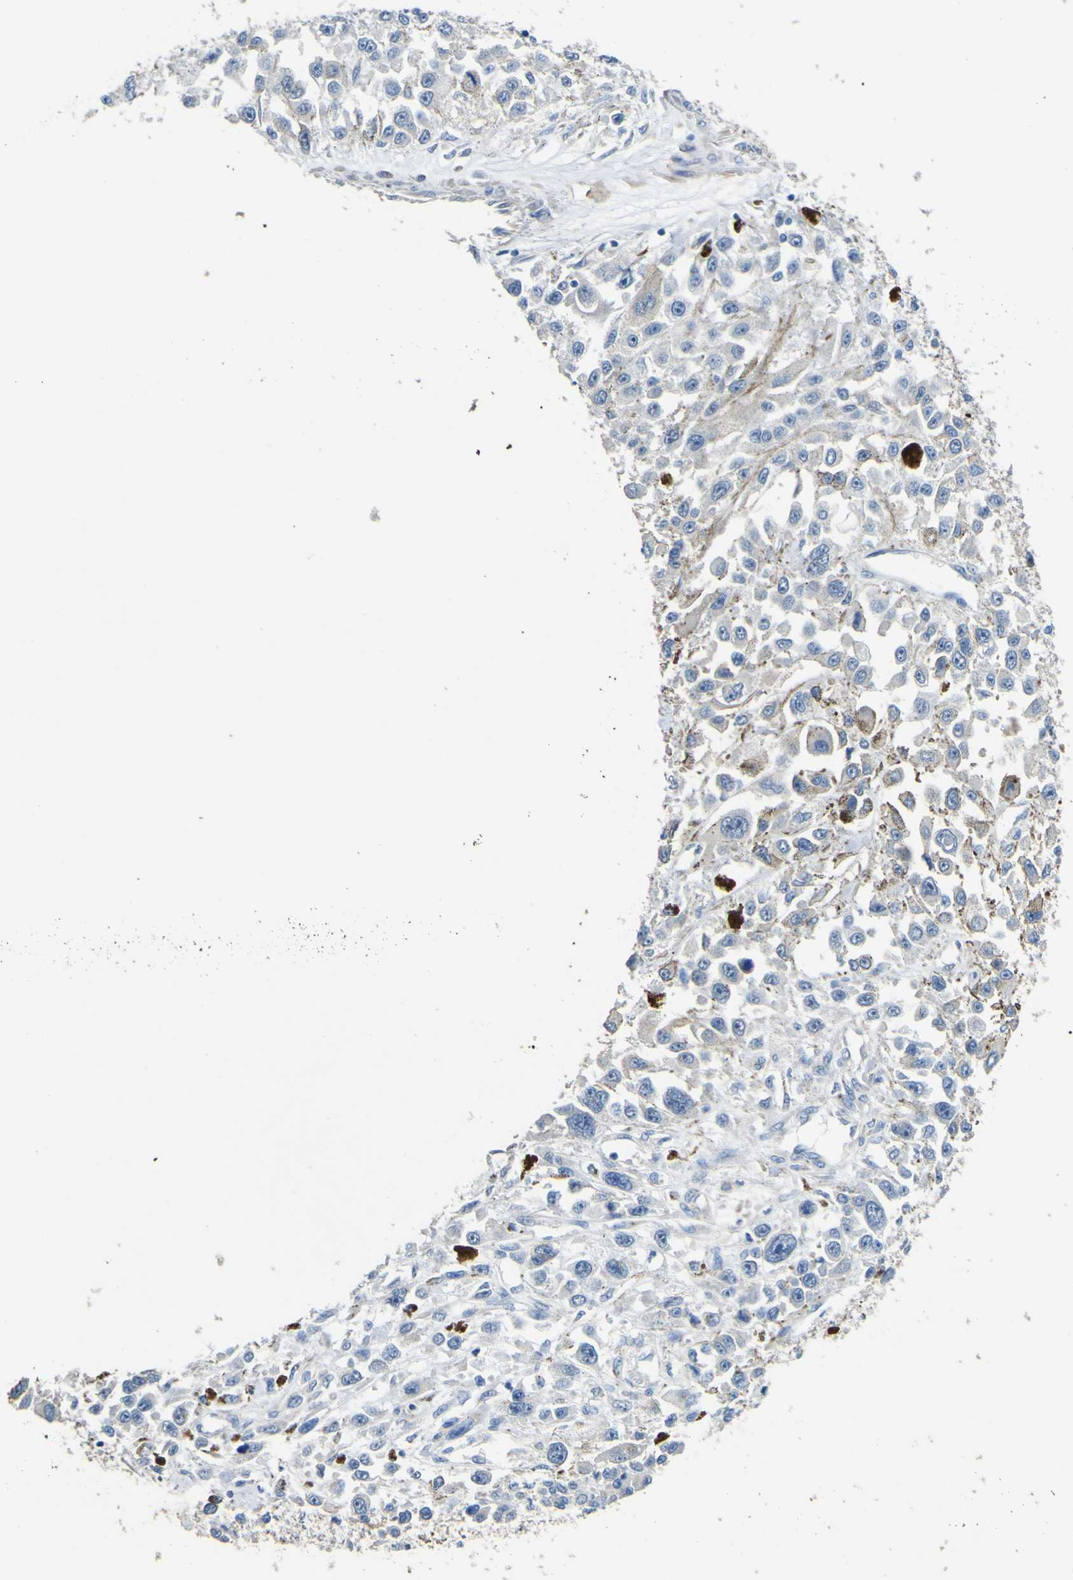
{"staining": {"intensity": "negative", "quantity": "none", "location": "none"}, "tissue": "melanoma", "cell_type": "Tumor cells", "image_type": "cancer", "snomed": [{"axis": "morphology", "description": "Malignant melanoma, Metastatic site"}, {"axis": "topography", "description": "Lymph node"}], "caption": "A high-resolution micrograph shows IHC staining of malignant melanoma (metastatic site), which reveals no significant positivity in tumor cells.", "gene": "ALDH18A1", "patient": {"sex": "male", "age": 59}}